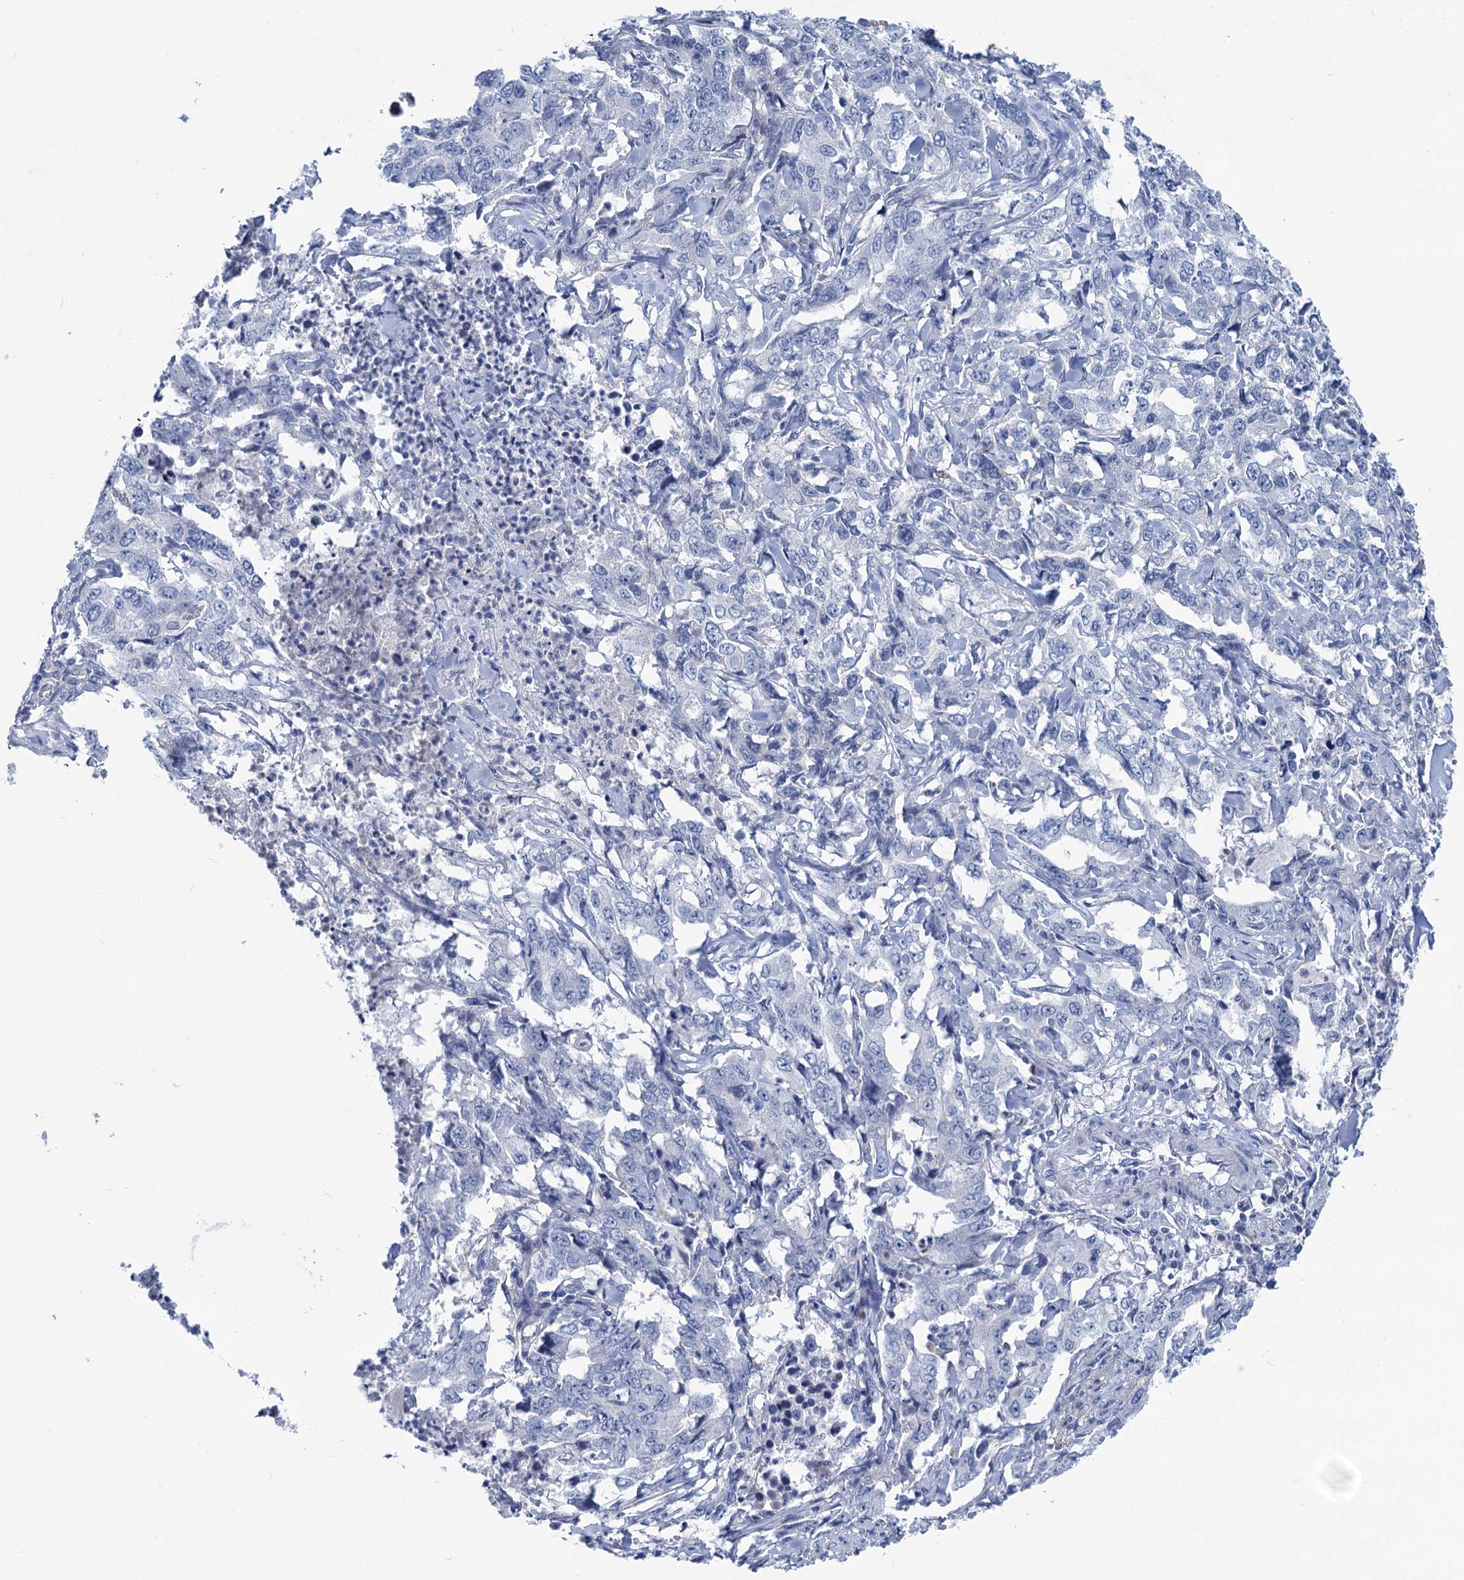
{"staining": {"intensity": "negative", "quantity": "none", "location": "none"}, "tissue": "lung cancer", "cell_type": "Tumor cells", "image_type": "cancer", "snomed": [{"axis": "morphology", "description": "Adenocarcinoma, NOS"}, {"axis": "topography", "description": "Lung"}], "caption": "DAB (3,3'-diaminobenzidine) immunohistochemical staining of human lung adenocarcinoma exhibits no significant staining in tumor cells.", "gene": "CHDH", "patient": {"sex": "female", "age": 51}}